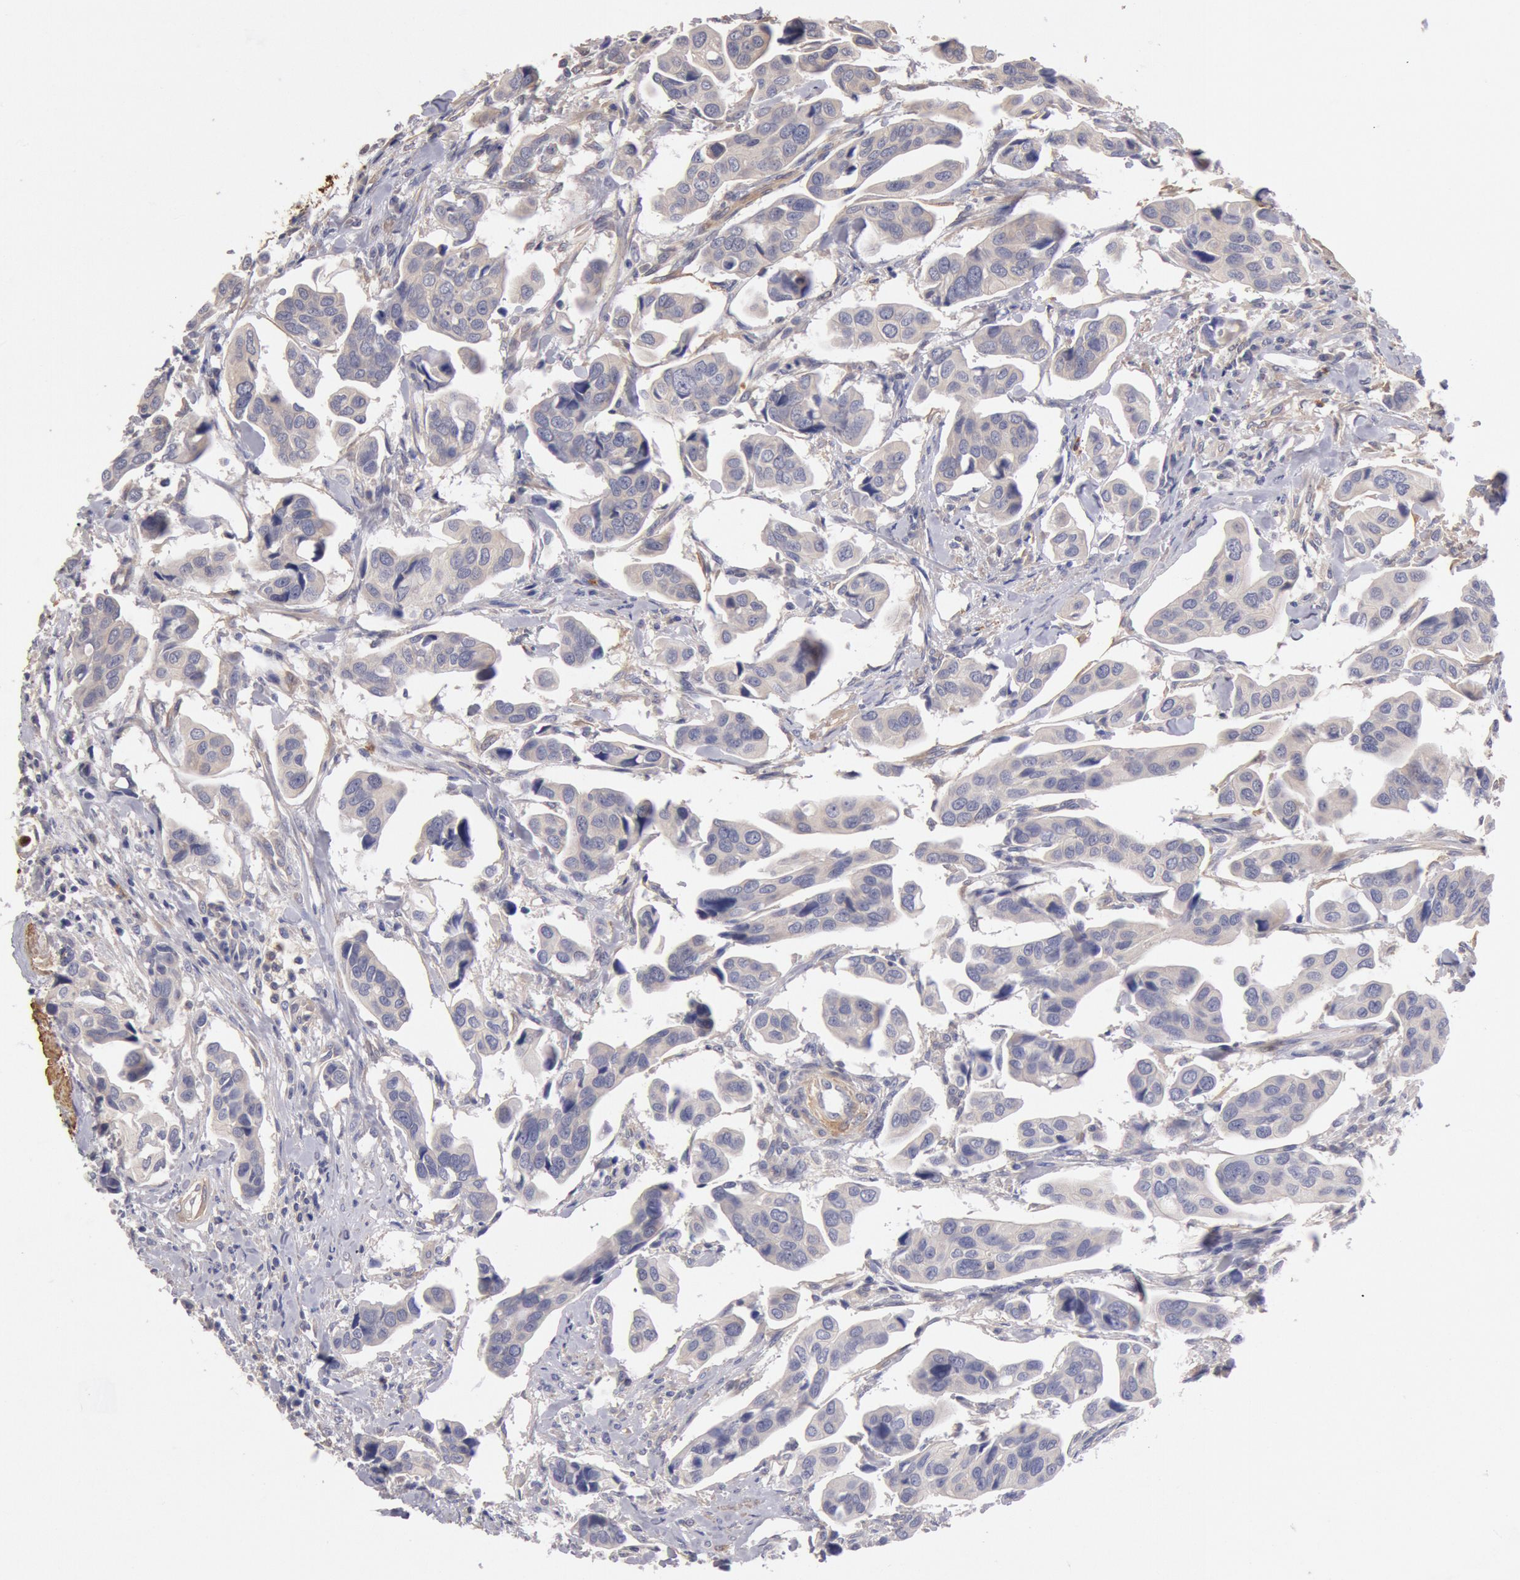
{"staining": {"intensity": "negative", "quantity": "none", "location": "none"}, "tissue": "urothelial cancer", "cell_type": "Tumor cells", "image_type": "cancer", "snomed": [{"axis": "morphology", "description": "Adenocarcinoma, NOS"}, {"axis": "topography", "description": "Urinary bladder"}], "caption": "A photomicrograph of urothelial cancer stained for a protein demonstrates no brown staining in tumor cells.", "gene": "TMED8", "patient": {"sex": "male", "age": 61}}